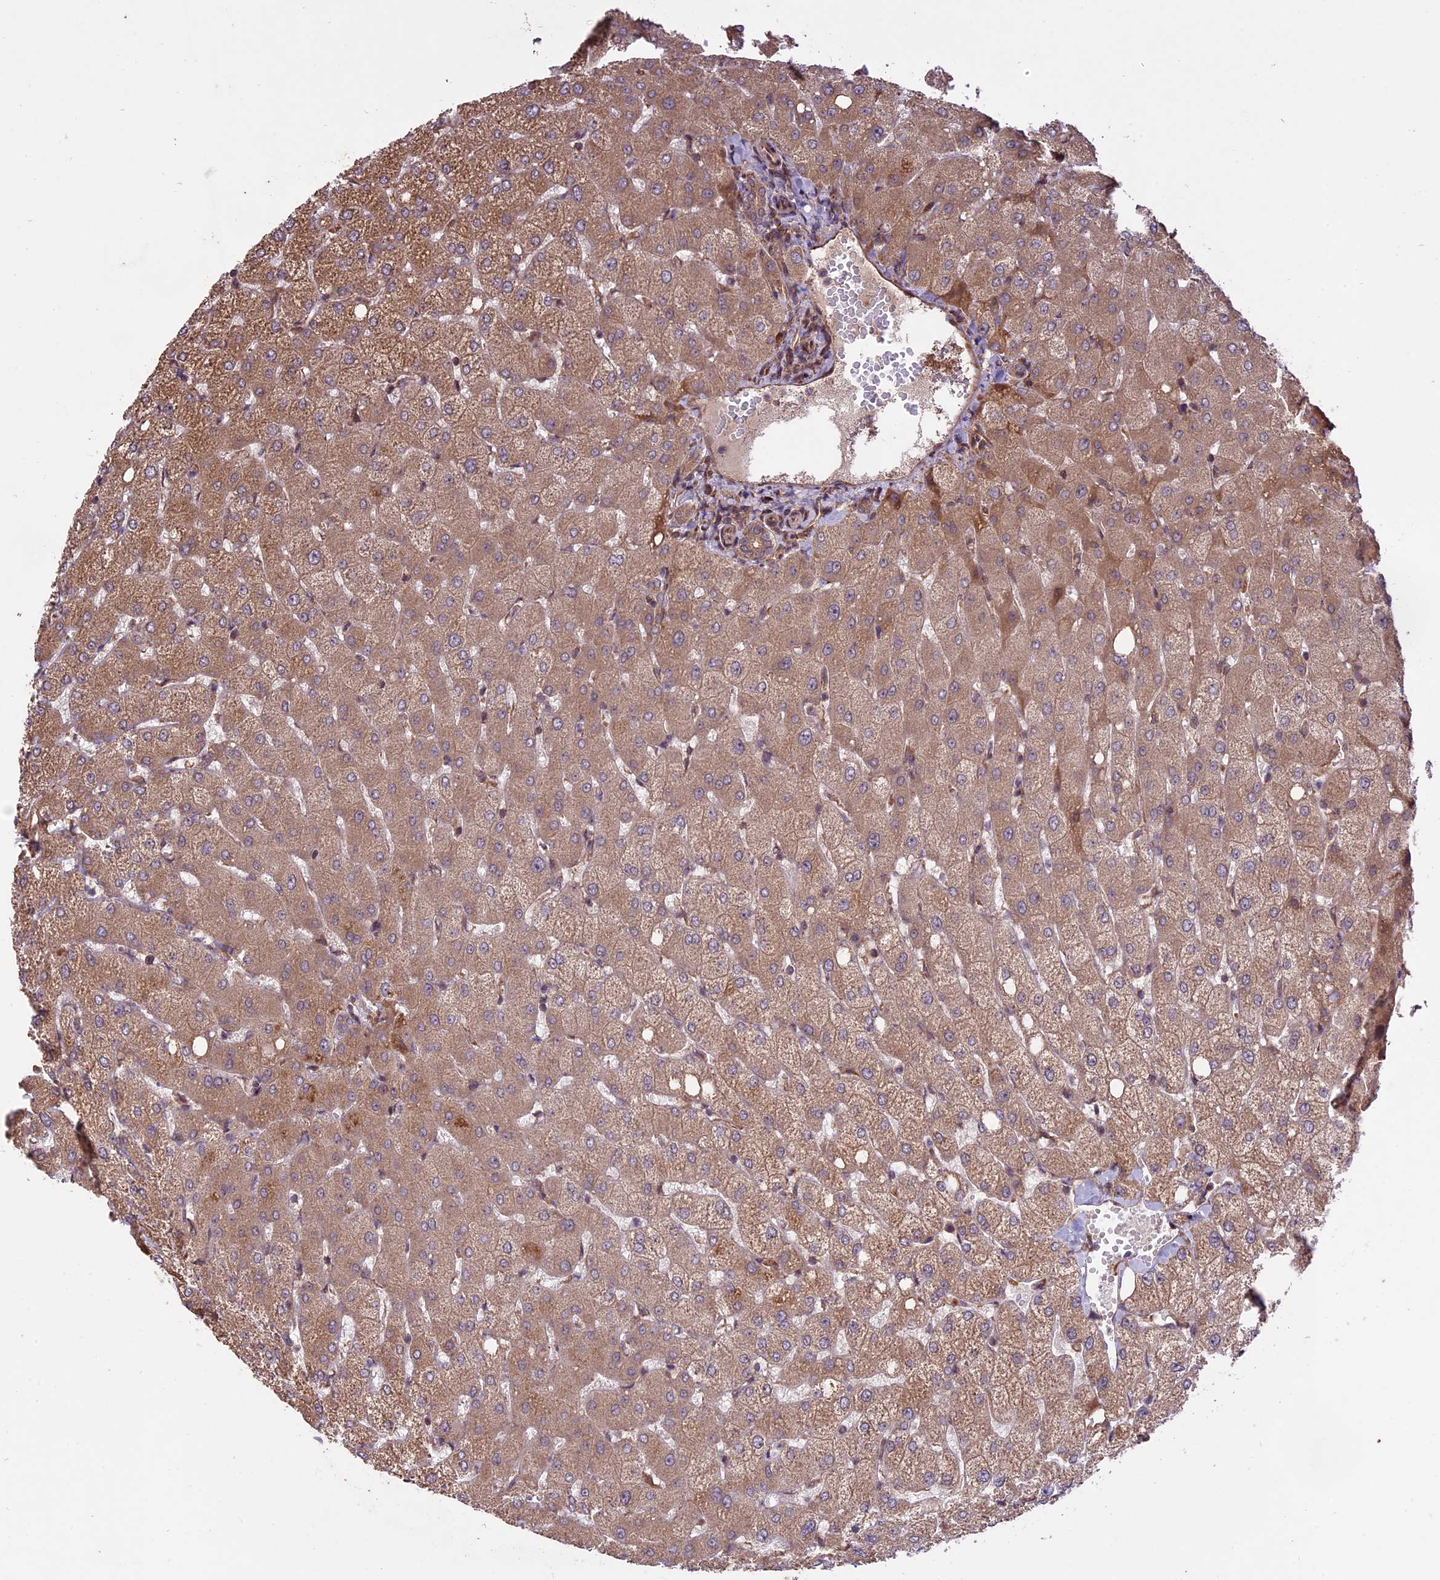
{"staining": {"intensity": "moderate", "quantity": ">75%", "location": "cytoplasmic/membranous"}, "tissue": "liver", "cell_type": "Cholangiocytes", "image_type": "normal", "snomed": [{"axis": "morphology", "description": "Normal tissue, NOS"}, {"axis": "topography", "description": "Liver"}], "caption": "A medium amount of moderate cytoplasmic/membranous positivity is identified in approximately >75% of cholangiocytes in benign liver. Immunohistochemistry (ihc) stains the protein of interest in brown and the nuclei are stained blue.", "gene": "HDAC5", "patient": {"sex": "female", "age": 54}}